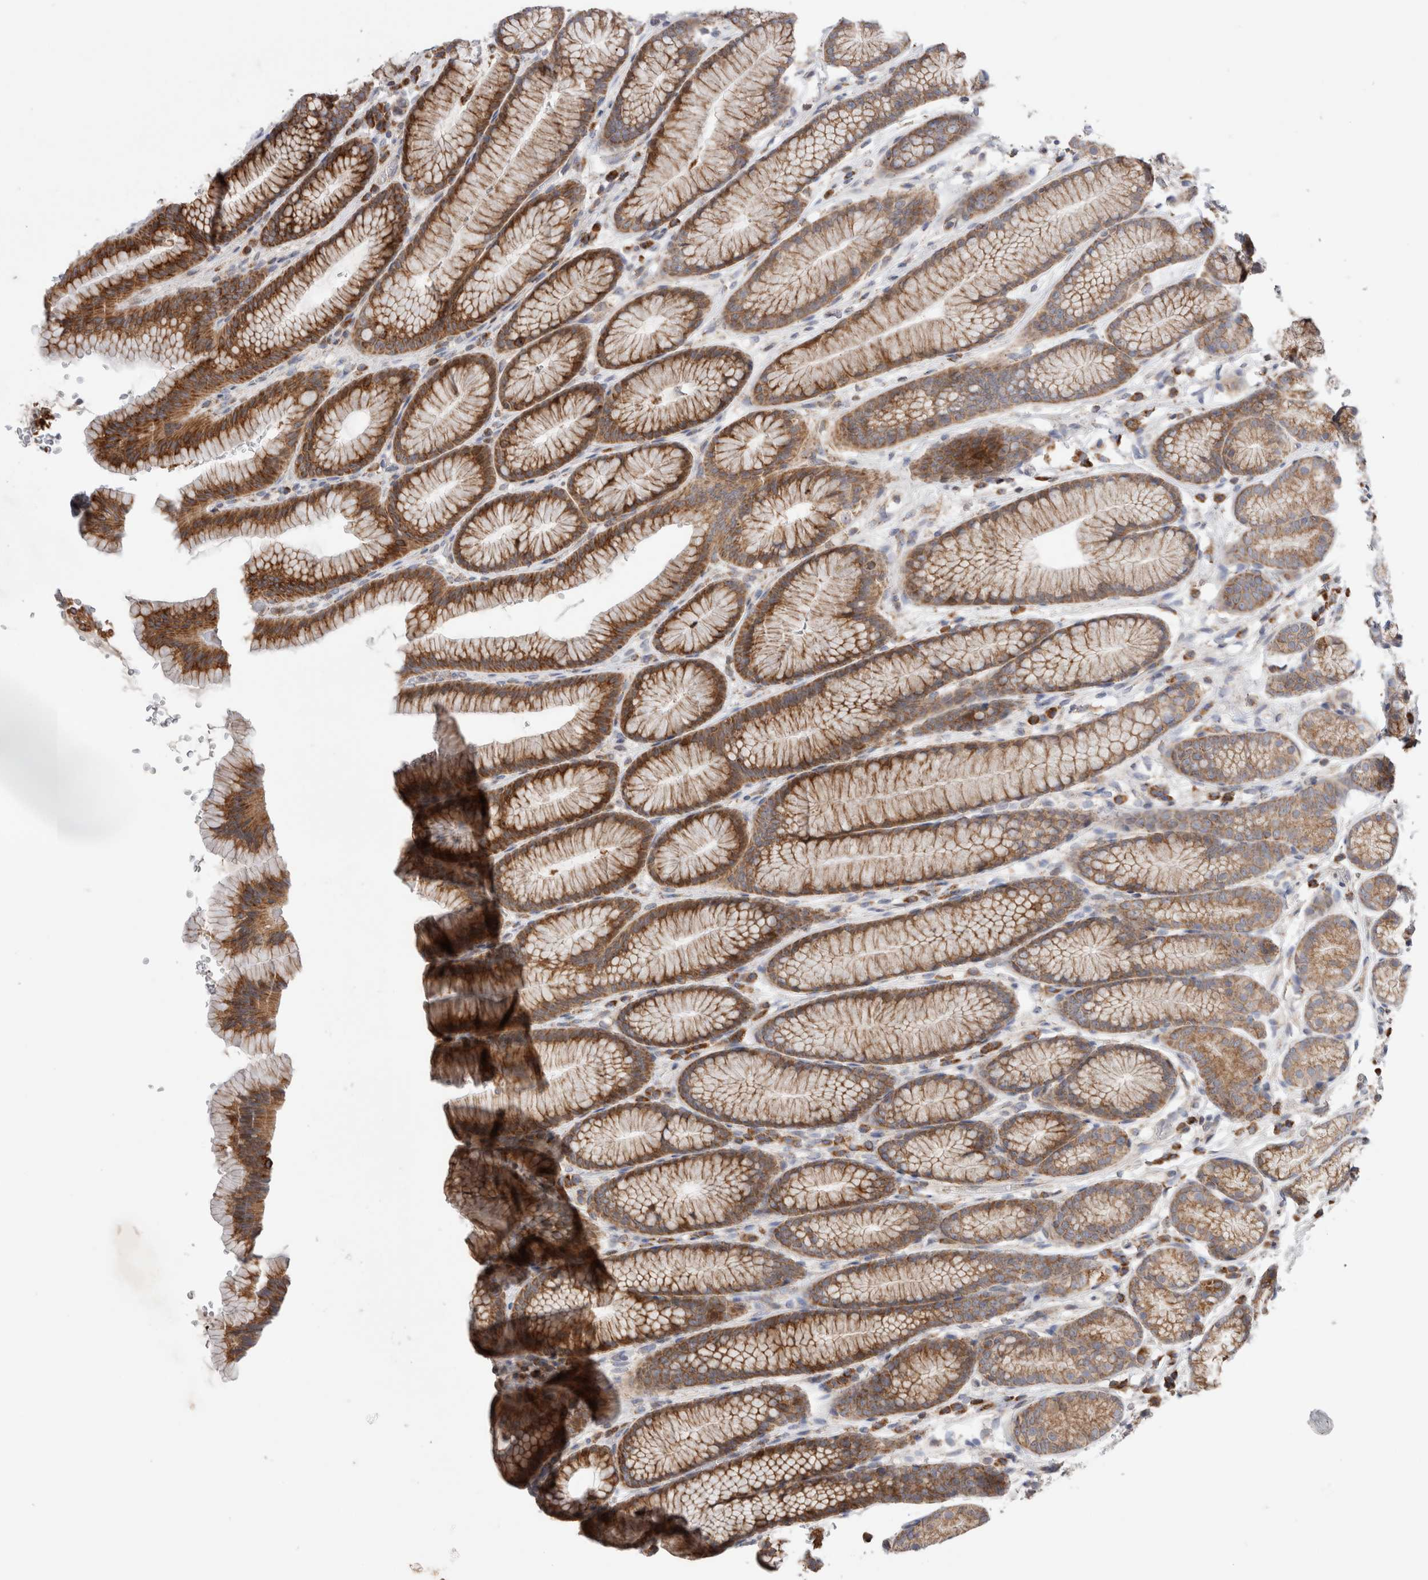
{"staining": {"intensity": "strong", "quantity": ">75%", "location": "cytoplasmic/membranous"}, "tissue": "stomach", "cell_type": "Glandular cells", "image_type": "normal", "snomed": [{"axis": "morphology", "description": "Normal tissue, NOS"}, {"axis": "topography", "description": "Stomach"}], "caption": "Immunohistochemical staining of unremarkable stomach demonstrates high levels of strong cytoplasmic/membranous expression in approximately >75% of glandular cells. Using DAB (3,3'-diaminobenzidine) (brown) and hematoxylin (blue) stains, captured at high magnification using brightfield microscopy.", "gene": "KIF21B", "patient": {"sex": "male", "age": 42}}